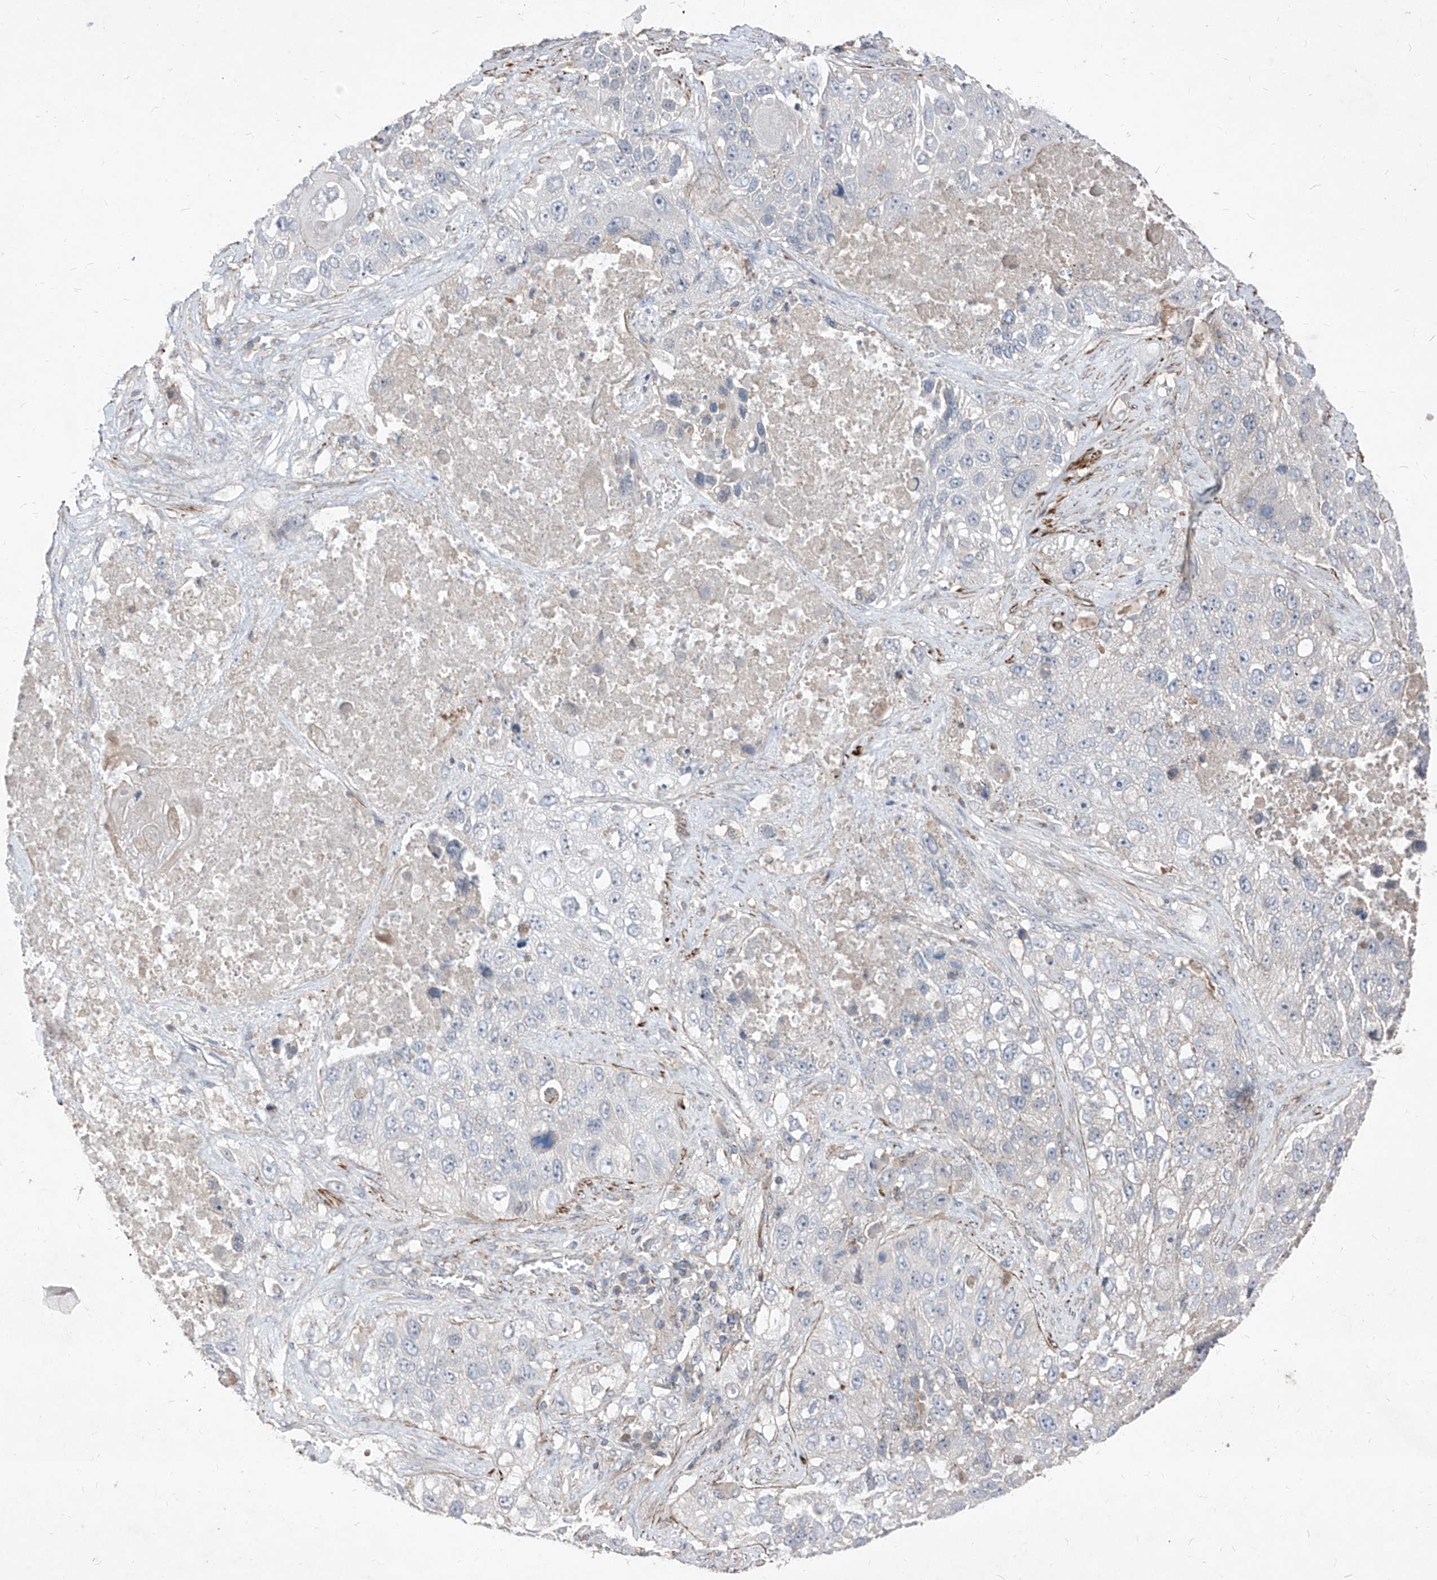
{"staining": {"intensity": "negative", "quantity": "none", "location": "none"}, "tissue": "lung cancer", "cell_type": "Tumor cells", "image_type": "cancer", "snomed": [{"axis": "morphology", "description": "Squamous cell carcinoma, NOS"}, {"axis": "topography", "description": "Lung"}], "caption": "Immunohistochemistry (IHC) photomicrograph of neoplastic tissue: squamous cell carcinoma (lung) stained with DAB reveals no significant protein positivity in tumor cells. The staining was performed using DAB to visualize the protein expression in brown, while the nuclei were stained in blue with hematoxylin (Magnification: 20x).", "gene": "UFD1", "patient": {"sex": "male", "age": 61}}